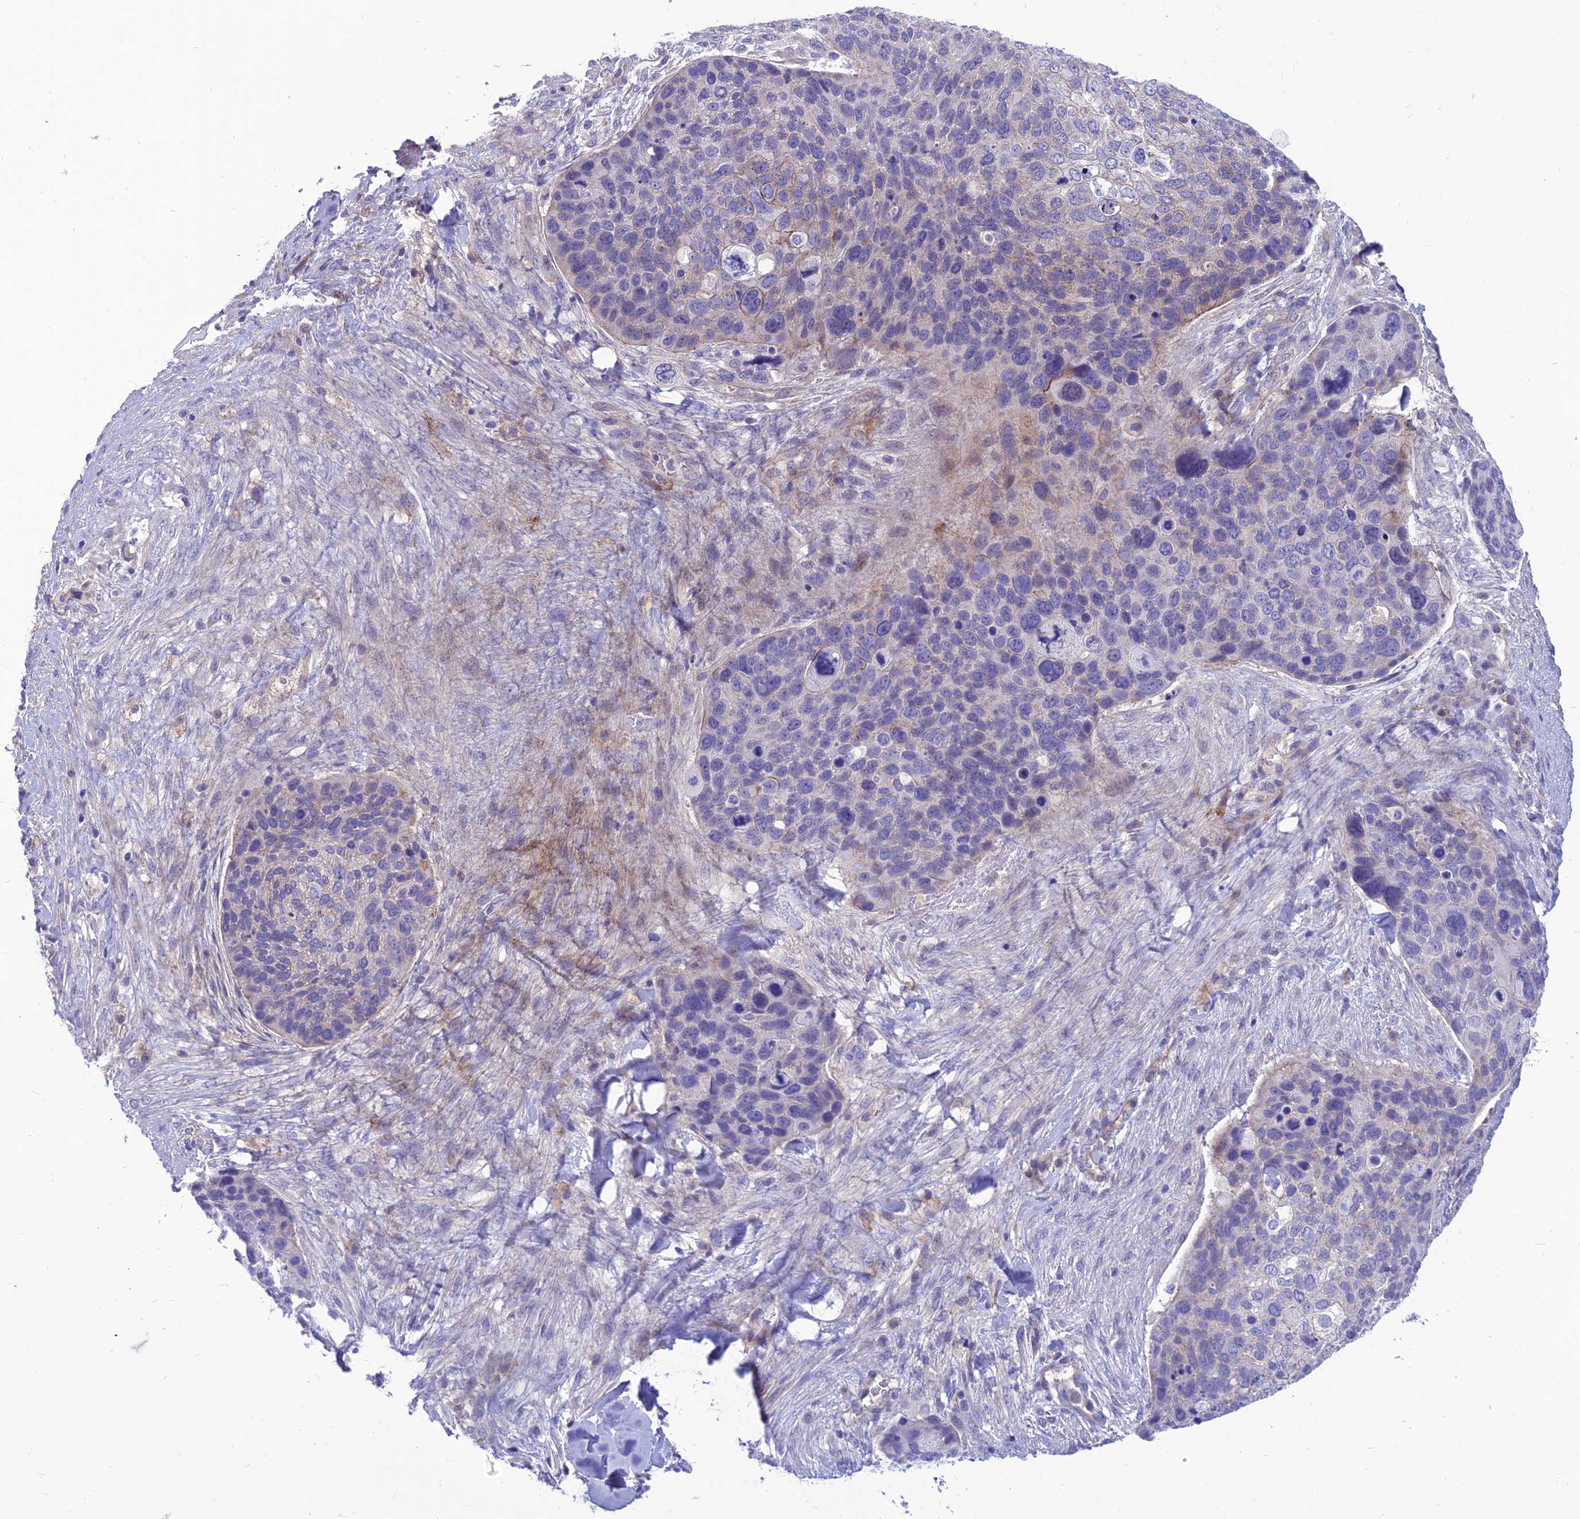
{"staining": {"intensity": "weak", "quantity": "<25%", "location": "cytoplasmic/membranous"}, "tissue": "skin cancer", "cell_type": "Tumor cells", "image_type": "cancer", "snomed": [{"axis": "morphology", "description": "Basal cell carcinoma"}, {"axis": "topography", "description": "Skin"}], "caption": "Tumor cells are negative for protein expression in human skin cancer.", "gene": "TEKT3", "patient": {"sex": "female", "age": 74}}